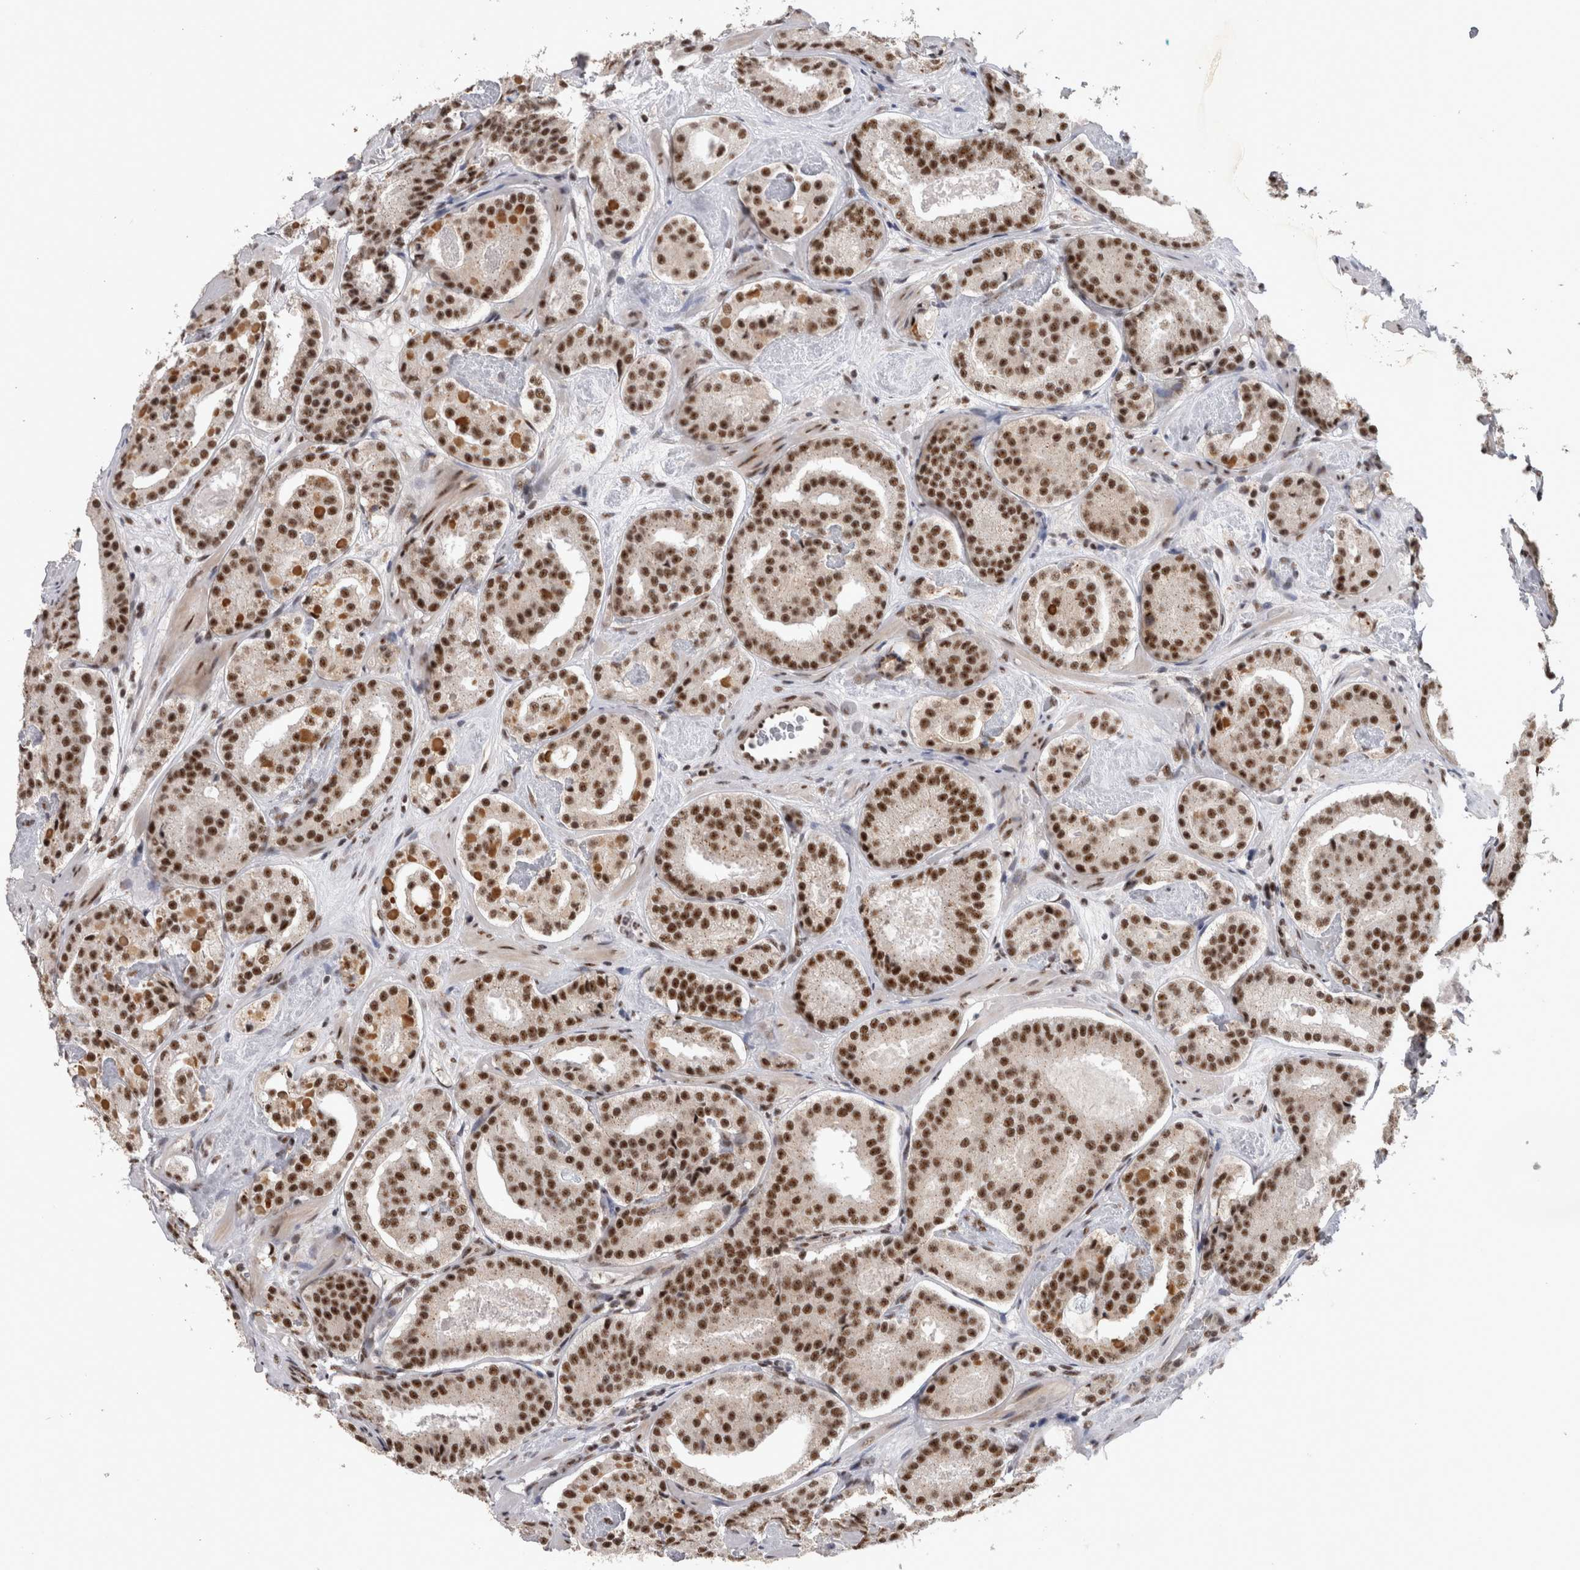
{"staining": {"intensity": "strong", "quantity": ">75%", "location": "nuclear"}, "tissue": "prostate cancer", "cell_type": "Tumor cells", "image_type": "cancer", "snomed": [{"axis": "morphology", "description": "Adenocarcinoma, Low grade"}, {"axis": "topography", "description": "Prostate"}], "caption": "A high amount of strong nuclear positivity is seen in approximately >75% of tumor cells in prostate adenocarcinoma (low-grade) tissue.", "gene": "CDK11A", "patient": {"sex": "male", "age": 69}}